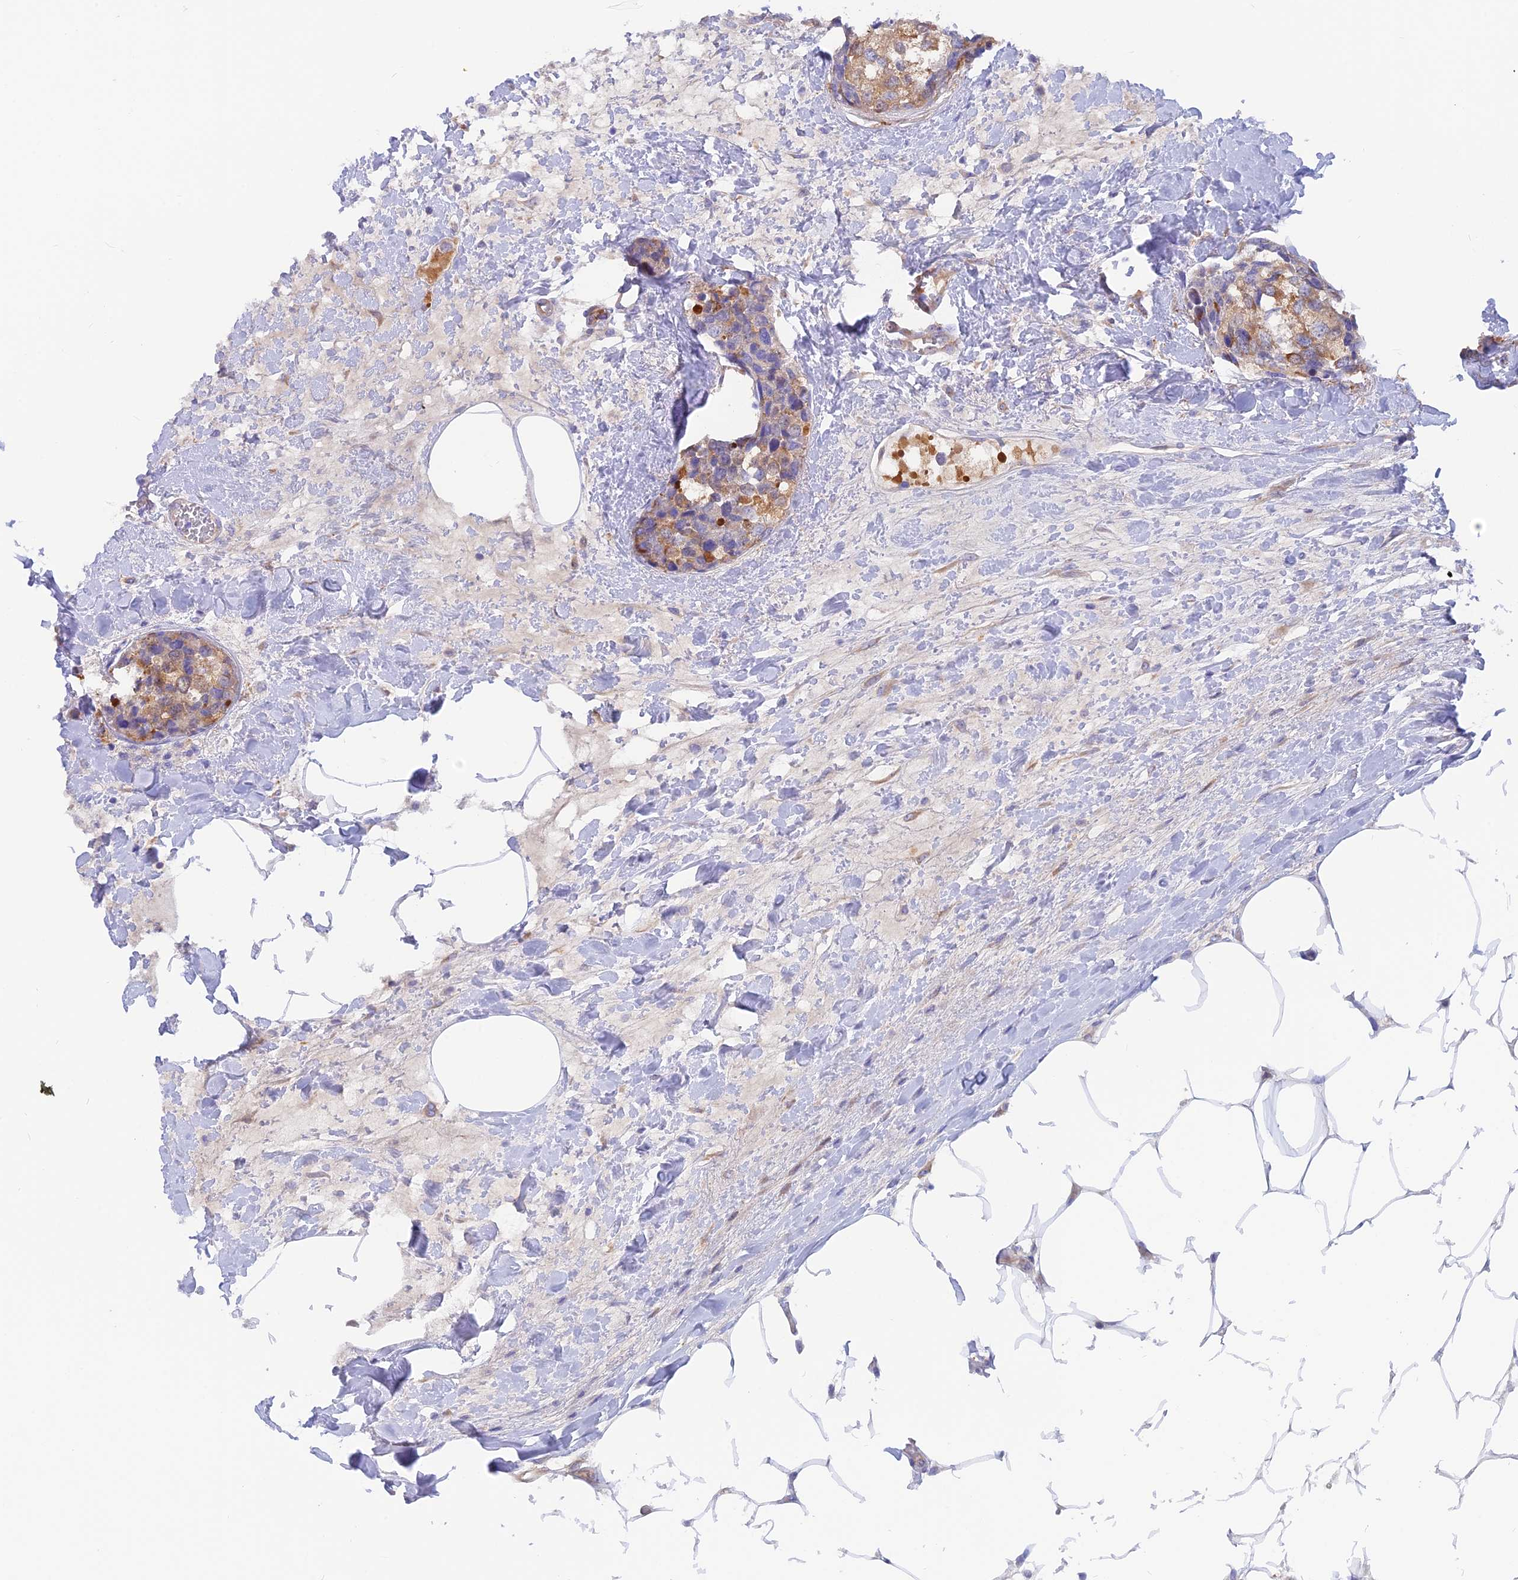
{"staining": {"intensity": "moderate", "quantity": "25%-75%", "location": "cytoplasmic/membranous"}, "tissue": "breast cancer", "cell_type": "Tumor cells", "image_type": "cancer", "snomed": [{"axis": "morphology", "description": "Lobular carcinoma"}, {"axis": "topography", "description": "Breast"}], "caption": "Immunohistochemistry (IHC) (DAB) staining of breast cancer demonstrates moderate cytoplasmic/membranous protein positivity in approximately 25%-75% of tumor cells. Nuclei are stained in blue.", "gene": "LZTFL1", "patient": {"sex": "female", "age": 59}}